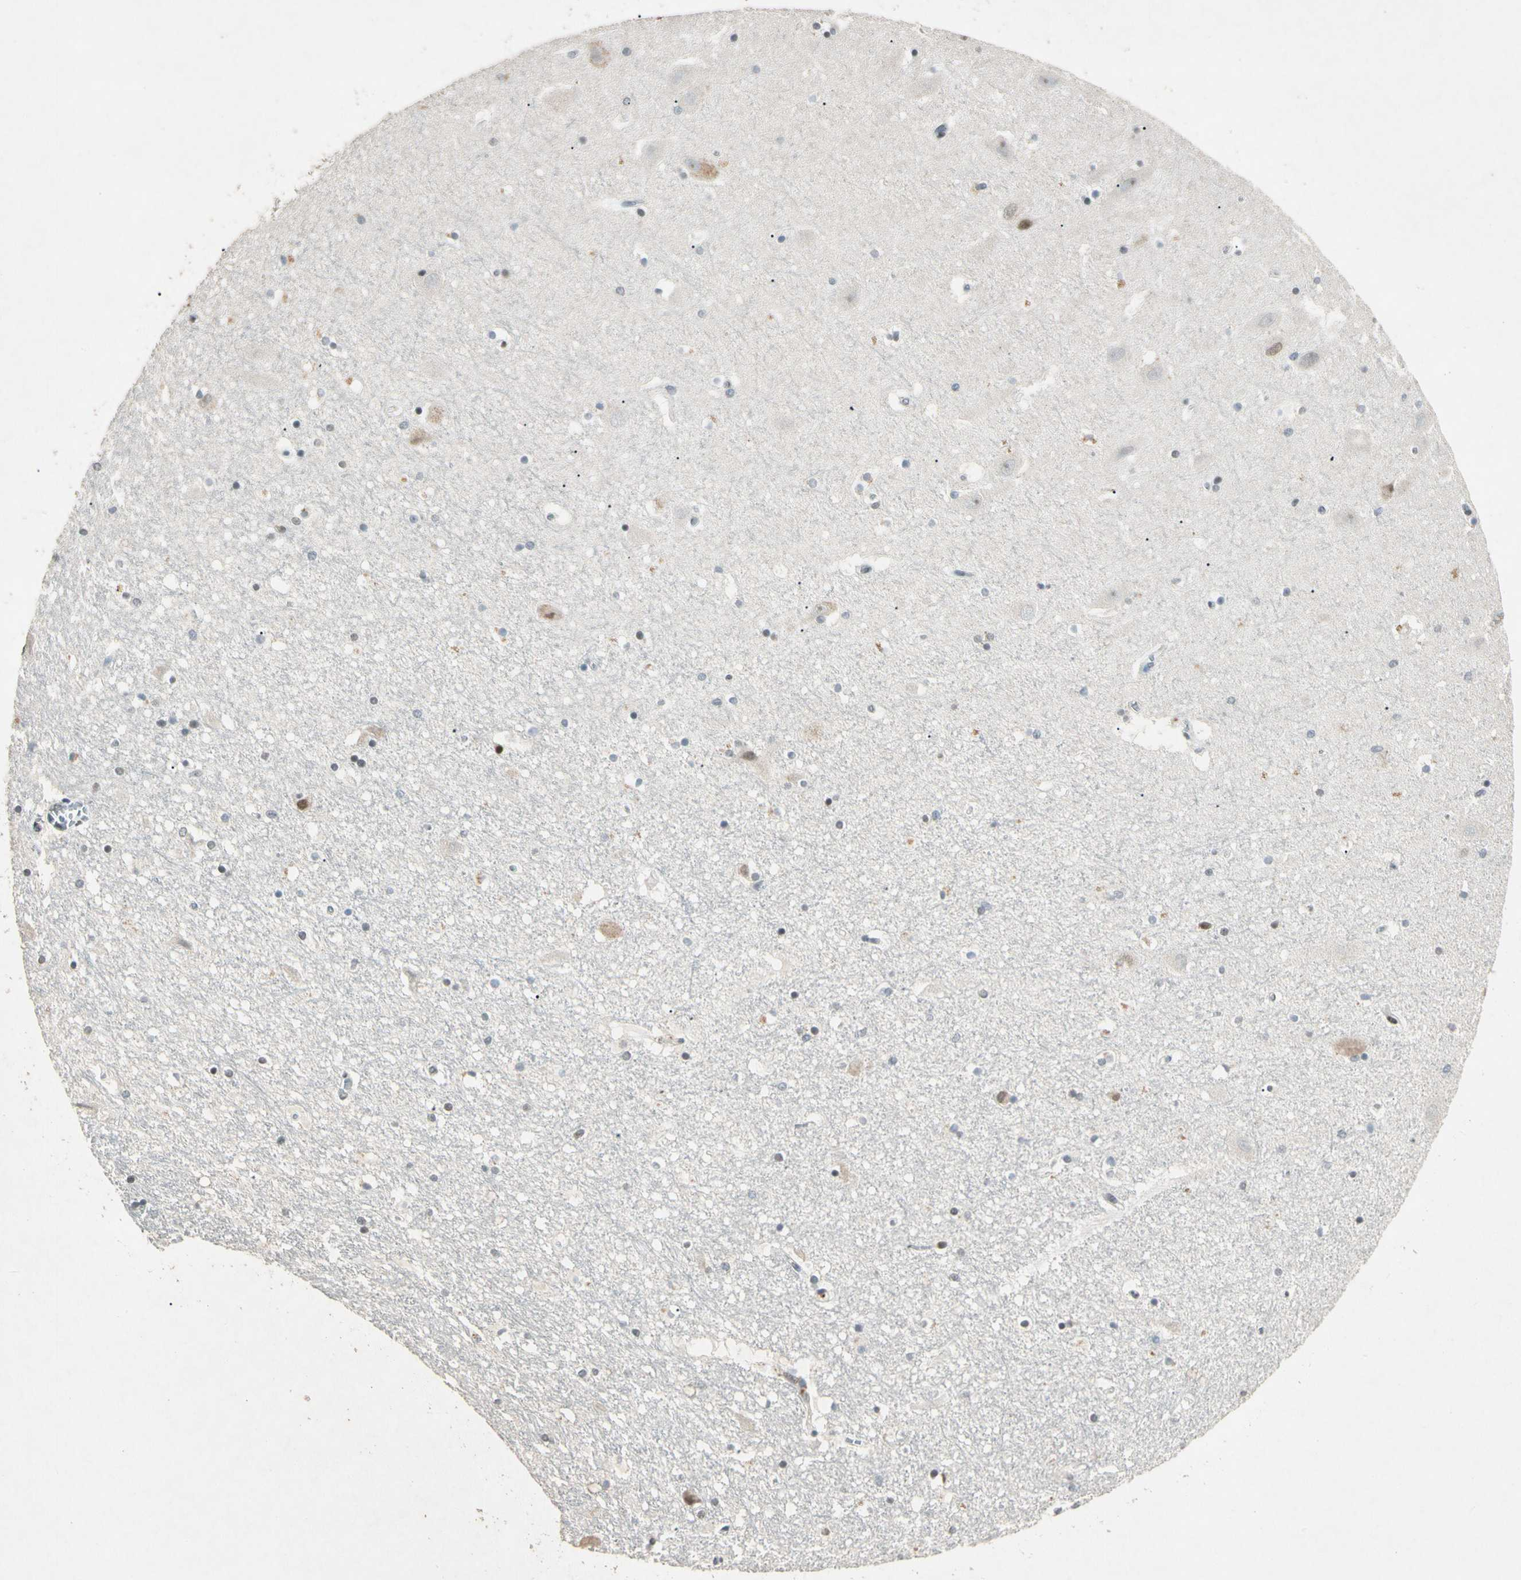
{"staining": {"intensity": "weak", "quantity": "25%-75%", "location": "nuclear"}, "tissue": "hippocampus", "cell_type": "Glial cells", "image_type": "normal", "snomed": [{"axis": "morphology", "description": "Normal tissue, NOS"}, {"axis": "topography", "description": "Hippocampus"}], "caption": "Immunohistochemical staining of normal hippocampus exhibits low levels of weak nuclear expression in approximately 25%-75% of glial cells.", "gene": "ZBTB4", "patient": {"sex": "male", "age": 45}}